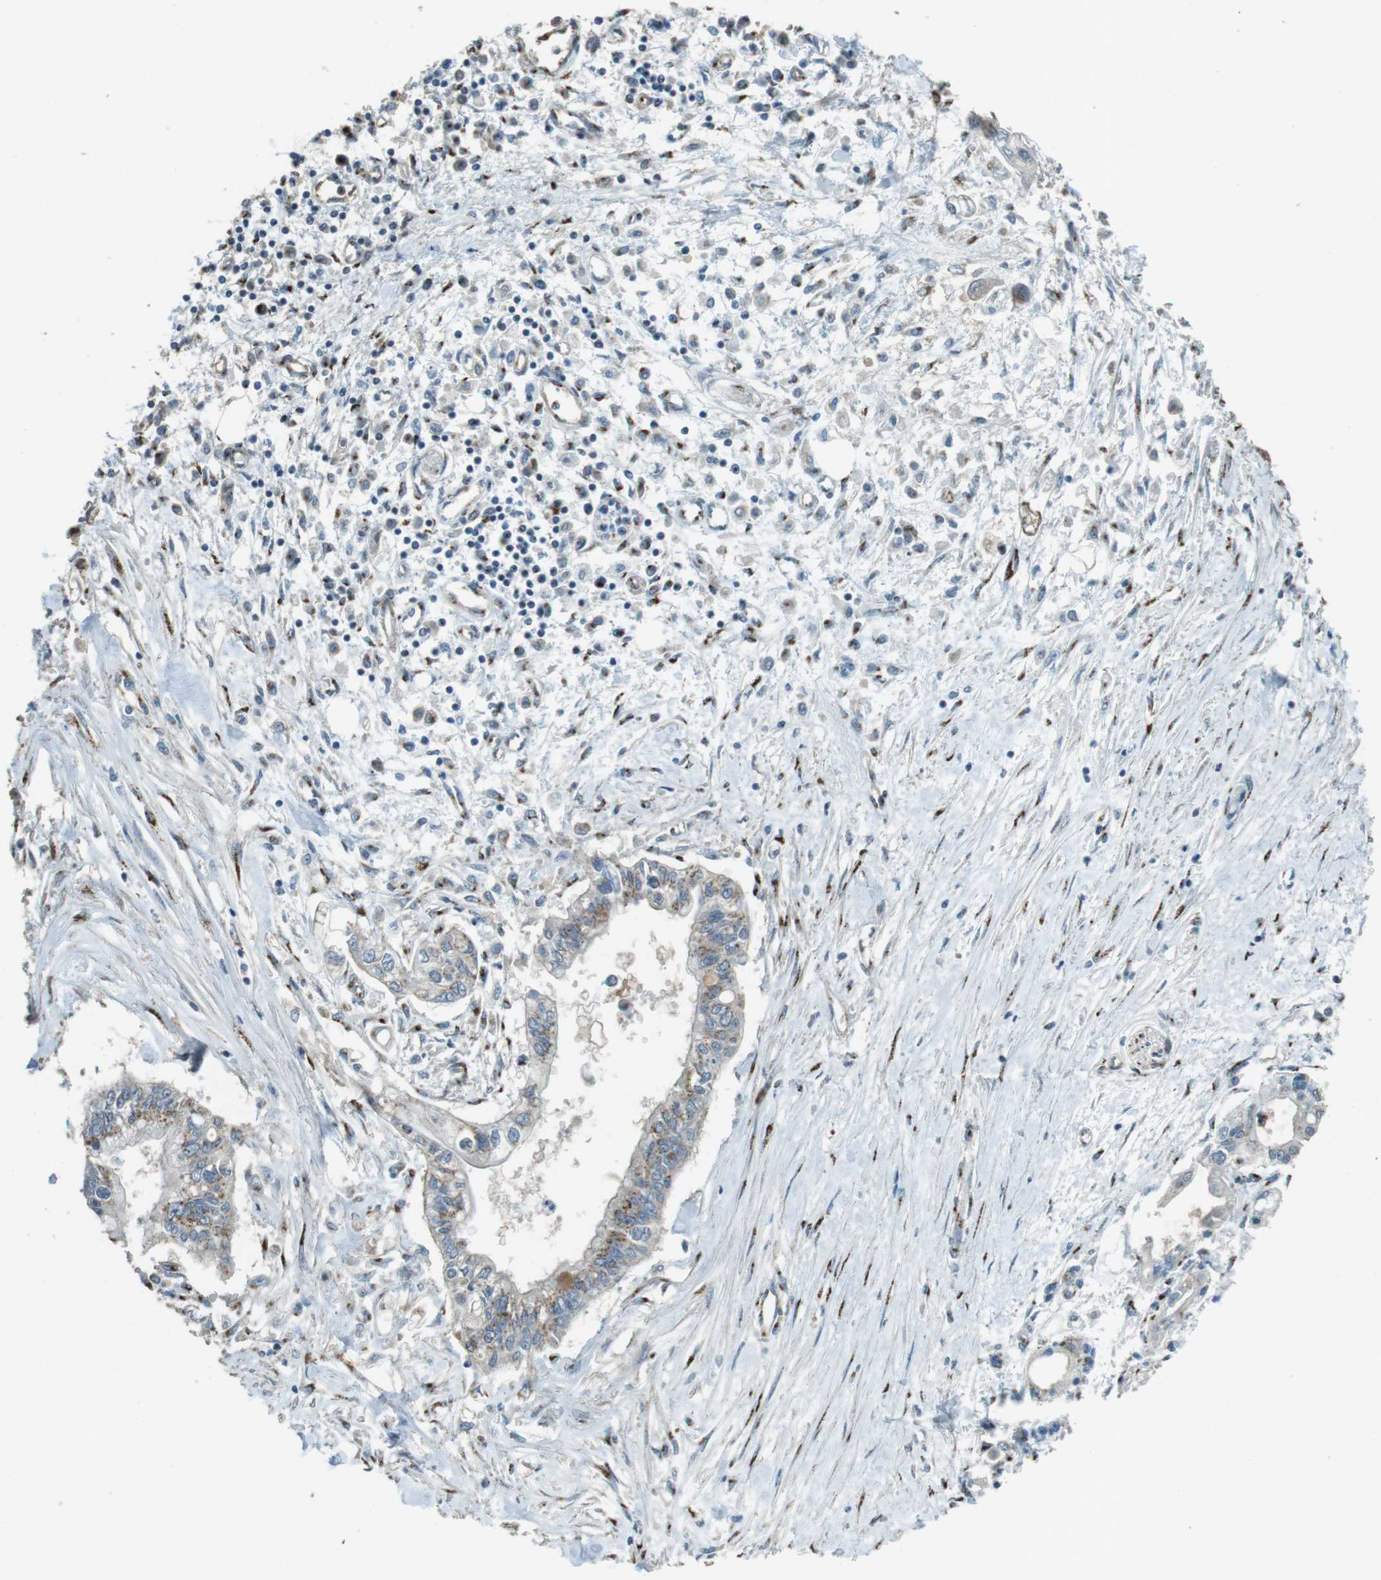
{"staining": {"intensity": "weak", "quantity": ">75%", "location": "cytoplasmic/membranous"}, "tissue": "pancreatic cancer", "cell_type": "Tumor cells", "image_type": "cancer", "snomed": [{"axis": "morphology", "description": "Adenocarcinoma, NOS"}, {"axis": "topography", "description": "Pancreas"}], "caption": "Immunohistochemistry (IHC) staining of adenocarcinoma (pancreatic), which demonstrates low levels of weak cytoplasmic/membranous positivity in about >75% of tumor cells indicating weak cytoplasmic/membranous protein positivity. The staining was performed using DAB (brown) for protein detection and nuclei were counterstained in hematoxylin (blue).", "gene": "TMEM115", "patient": {"sex": "female", "age": 77}}